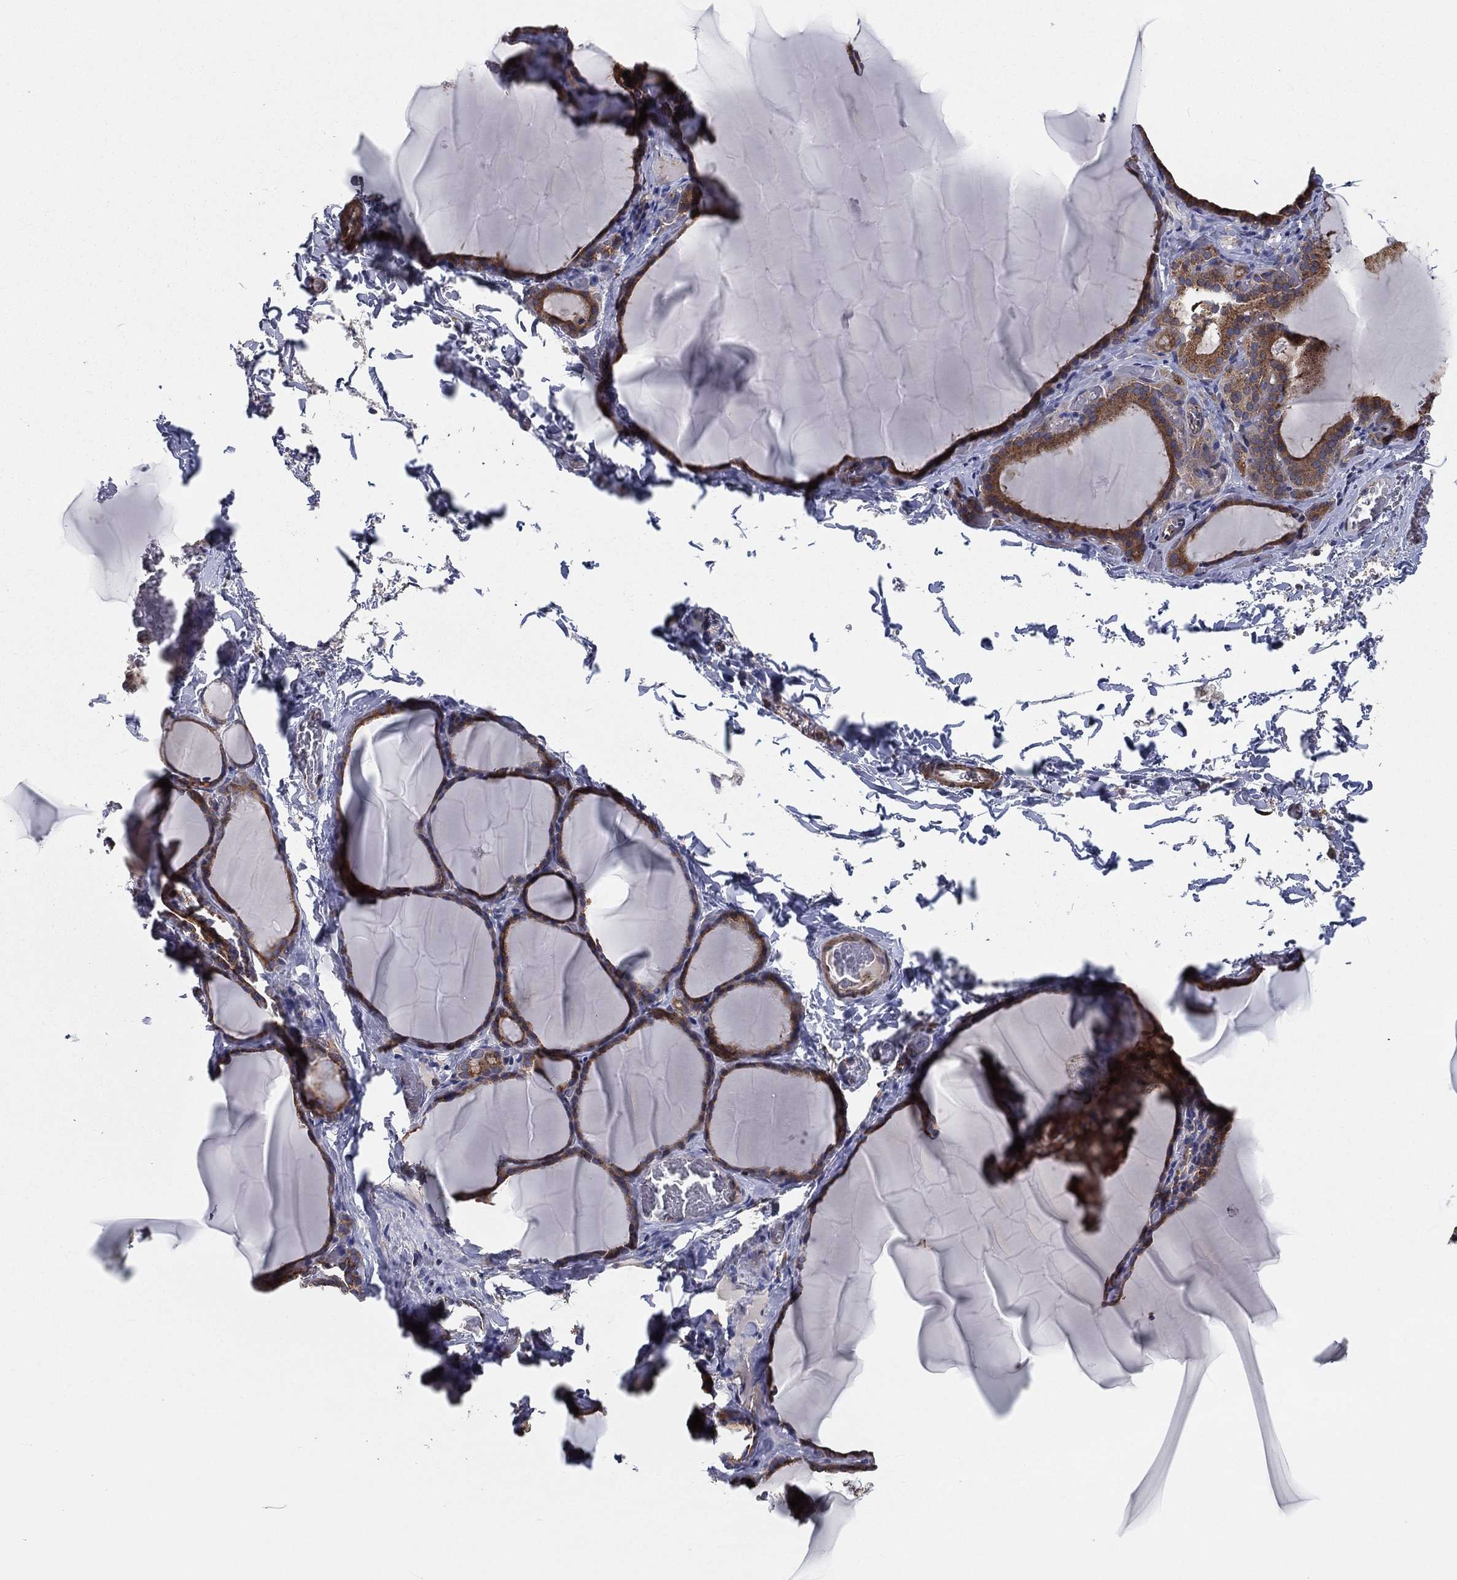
{"staining": {"intensity": "strong", "quantity": "25%-75%", "location": "cytoplasmic/membranous"}, "tissue": "thyroid gland", "cell_type": "Glandular cells", "image_type": "normal", "snomed": [{"axis": "morphology", "description": "Normal tissue, NOS"}, {"axis": "morphology", "description": "Hyperplasia, NOS"}, {"axis": "topography", "description": "Thyroid gland"}], "caption": "A brown stain shows strong cytoplasmic/membranous expression of a protein in glandular cells of normal human thyroid gland.", "gene": "EIF2B5", "patient": {"sex": "female", "age": 27}}